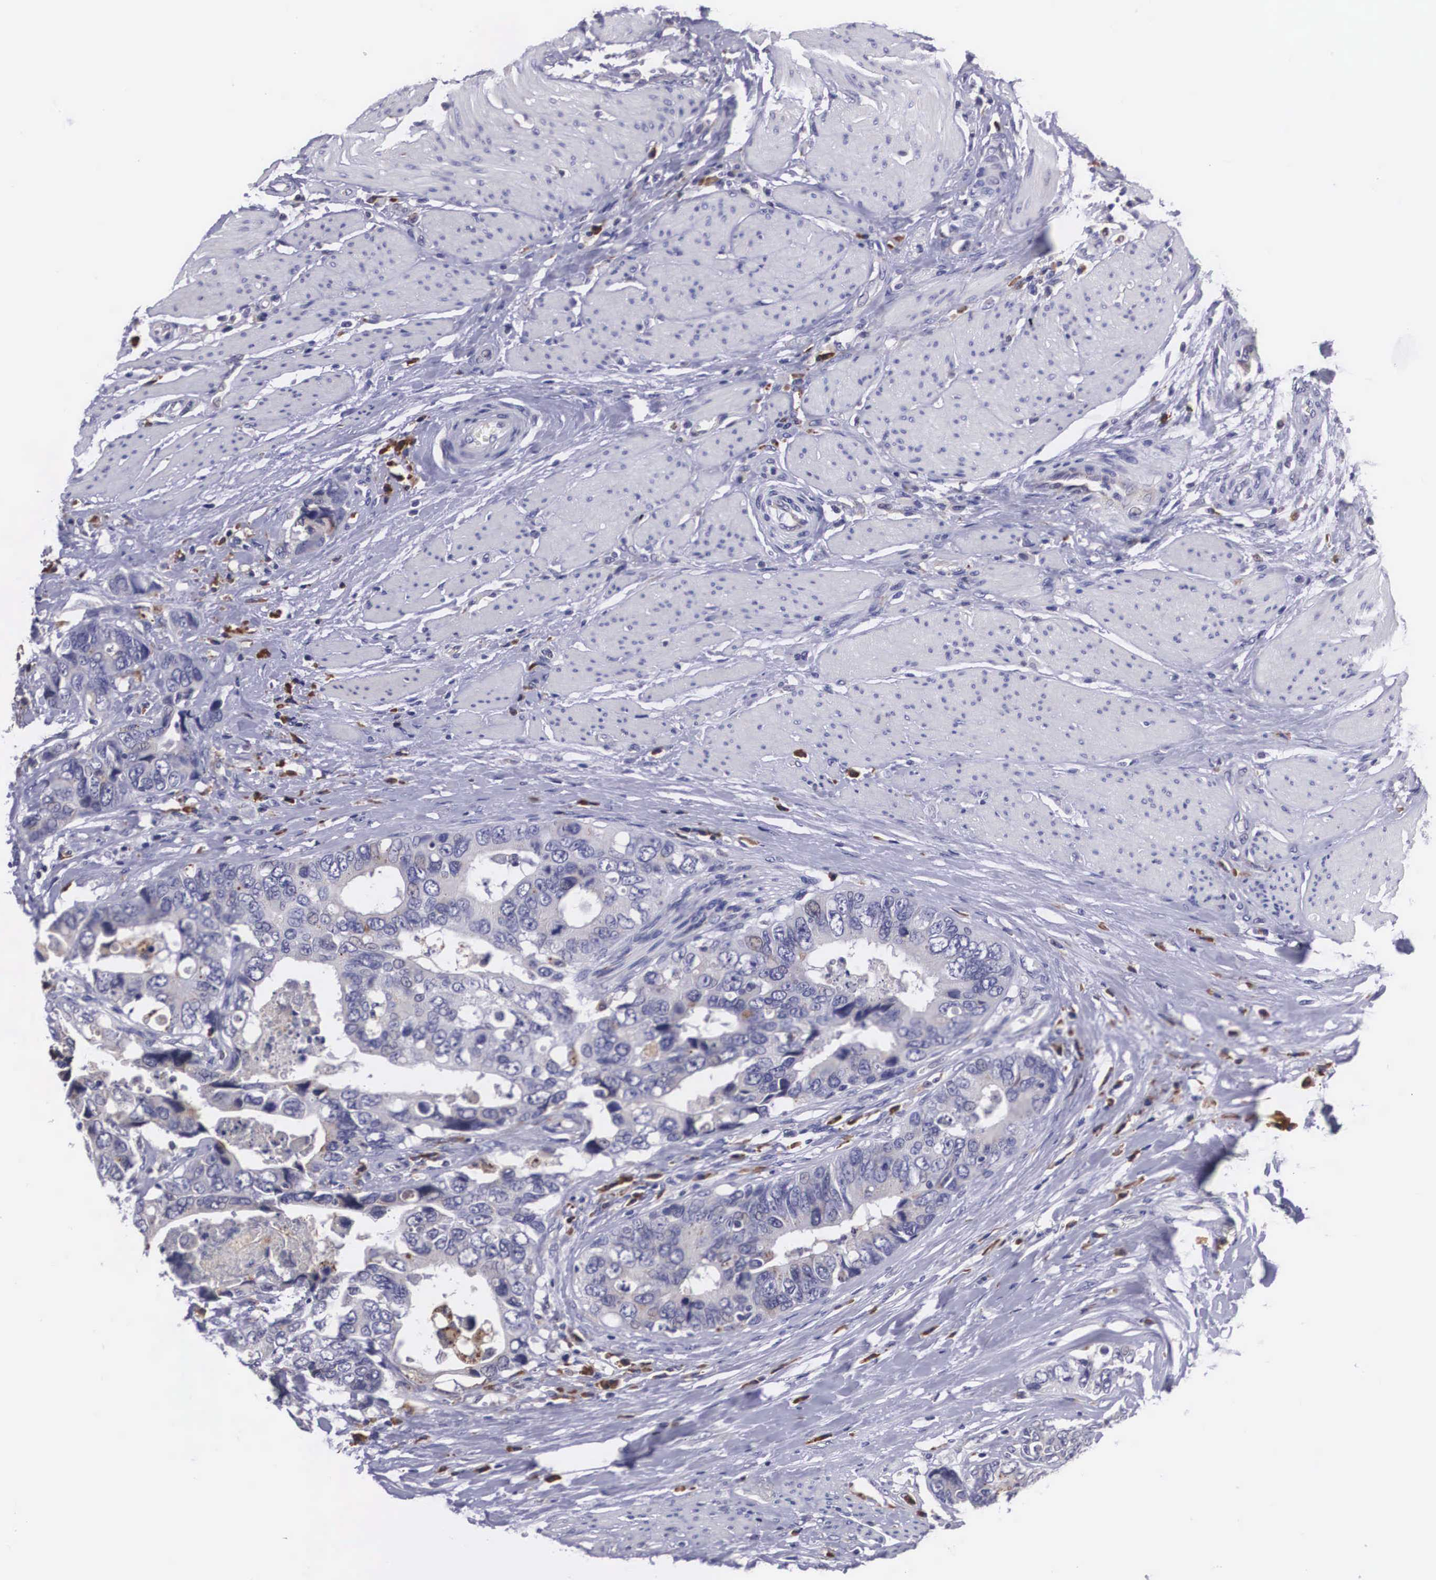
{"staining": {"intensity": "negative", "quantity": "none", "location": "none"}, "tissue": "colorectal cancer", "cell_type": "Tumor cells", "image_type": "cancer", "snomed": [{"axis": "morphology", "description": "Adenocarcinoma, NOS"}, {"axis": "topography", "description": "Rectum"}], "caption": "Tumor cells show no significant staining in colorectal cancer (adenocarcinoma).", "gene": "CRELD2", "patient": {"sex": "female", "age": 67}}